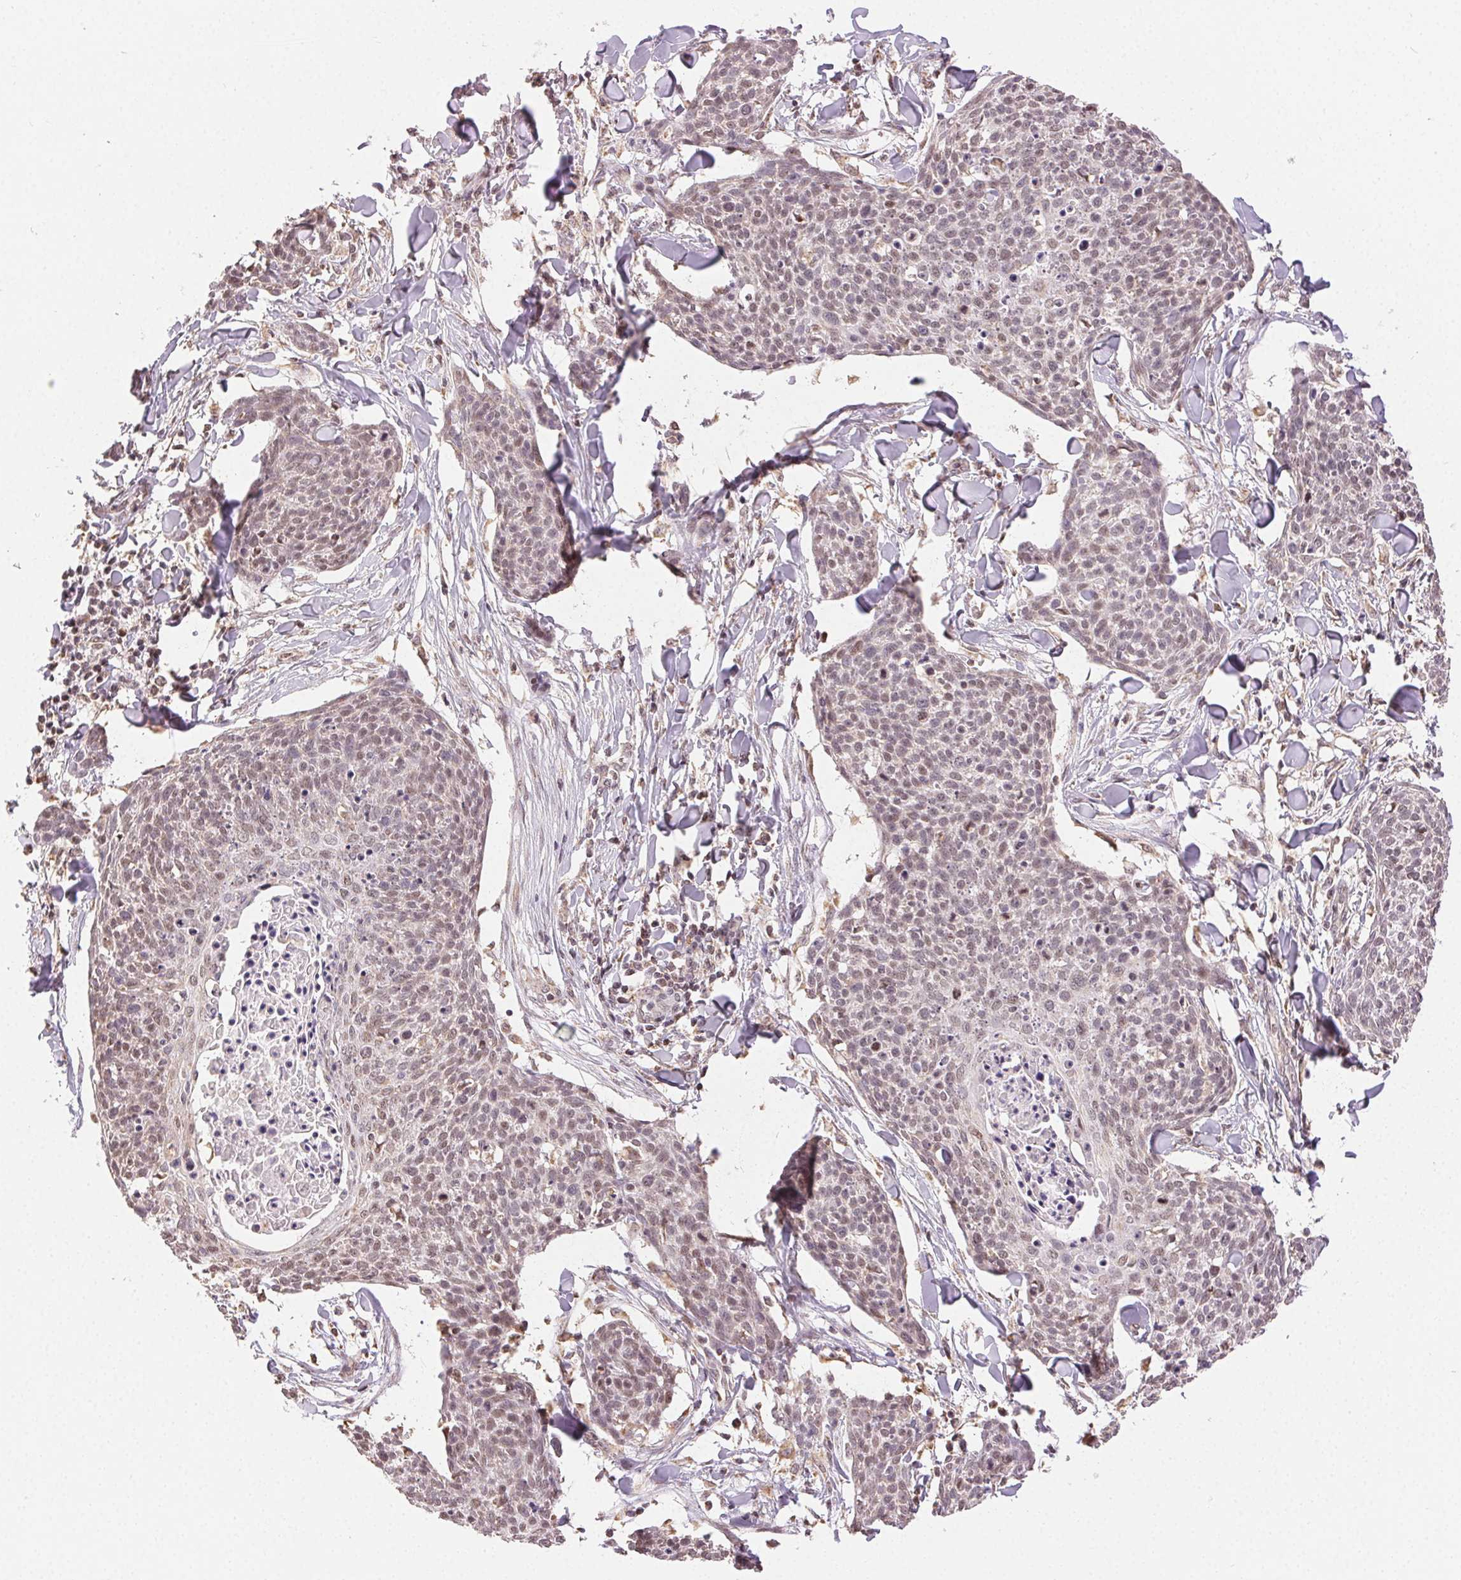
{"staining": {"intensity": "weak", "quantity": "25%-75%", "location": "nuclear"}, "tissue": "skin cancer", "cell_type": "Tumor cells", "image_type": "cancer", "snomed": [{"axis": "morphology", "description": "Squamous cell carcinoma, NOS"}, {"axis": "topography", "description": "Skin"}, {"axis": "topography", "description": "Vulva"}], "caption": "A photomicrograph of human squamous cell carcinoma (skin) stained for a protein demonstrates weak nuclear brown staining in tumor cells.", "gene": "PIWIL4", "patient": {"sex": "female", "age": 75}}